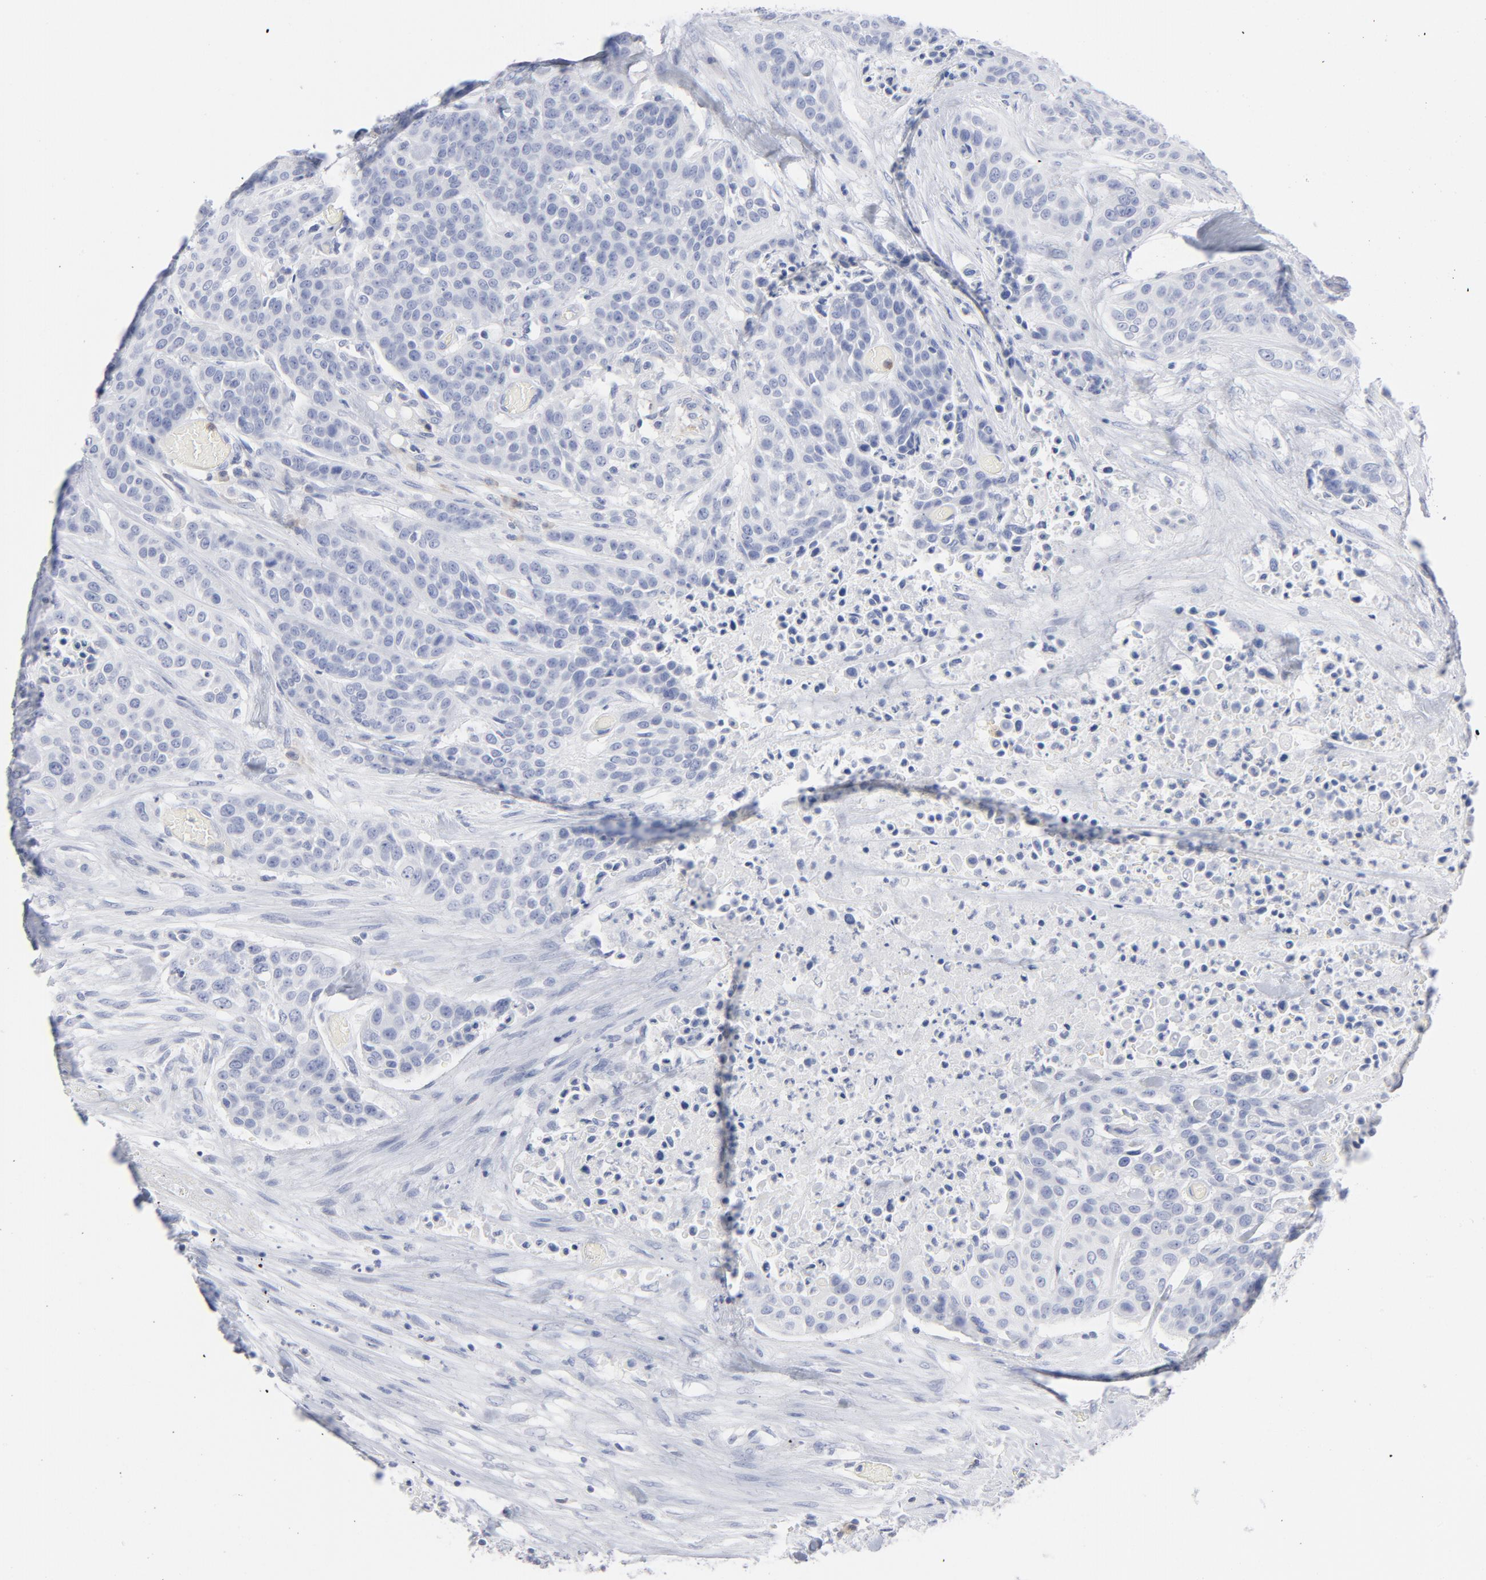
{"staining": {"intensity": "negative", "quantity": "none", "location": "none"}, "tissue": "urothelial cancer", "cell_type": "Tumor cells", "image_type": "cancer", "snomed": [{"axis": "morphology", "description": "Urothelial carcinoma, High grade"}, {"axis": "topography", "description": "Urinary bladder"}], "caption": "IHC photomicrograph of urothelial carcinoma (high-grade) stained for a protein (brown), which demonstrates no positivity in tumor cells.", "gene": "P2RY8", "patient": {"sex": "male", "age": 74}}